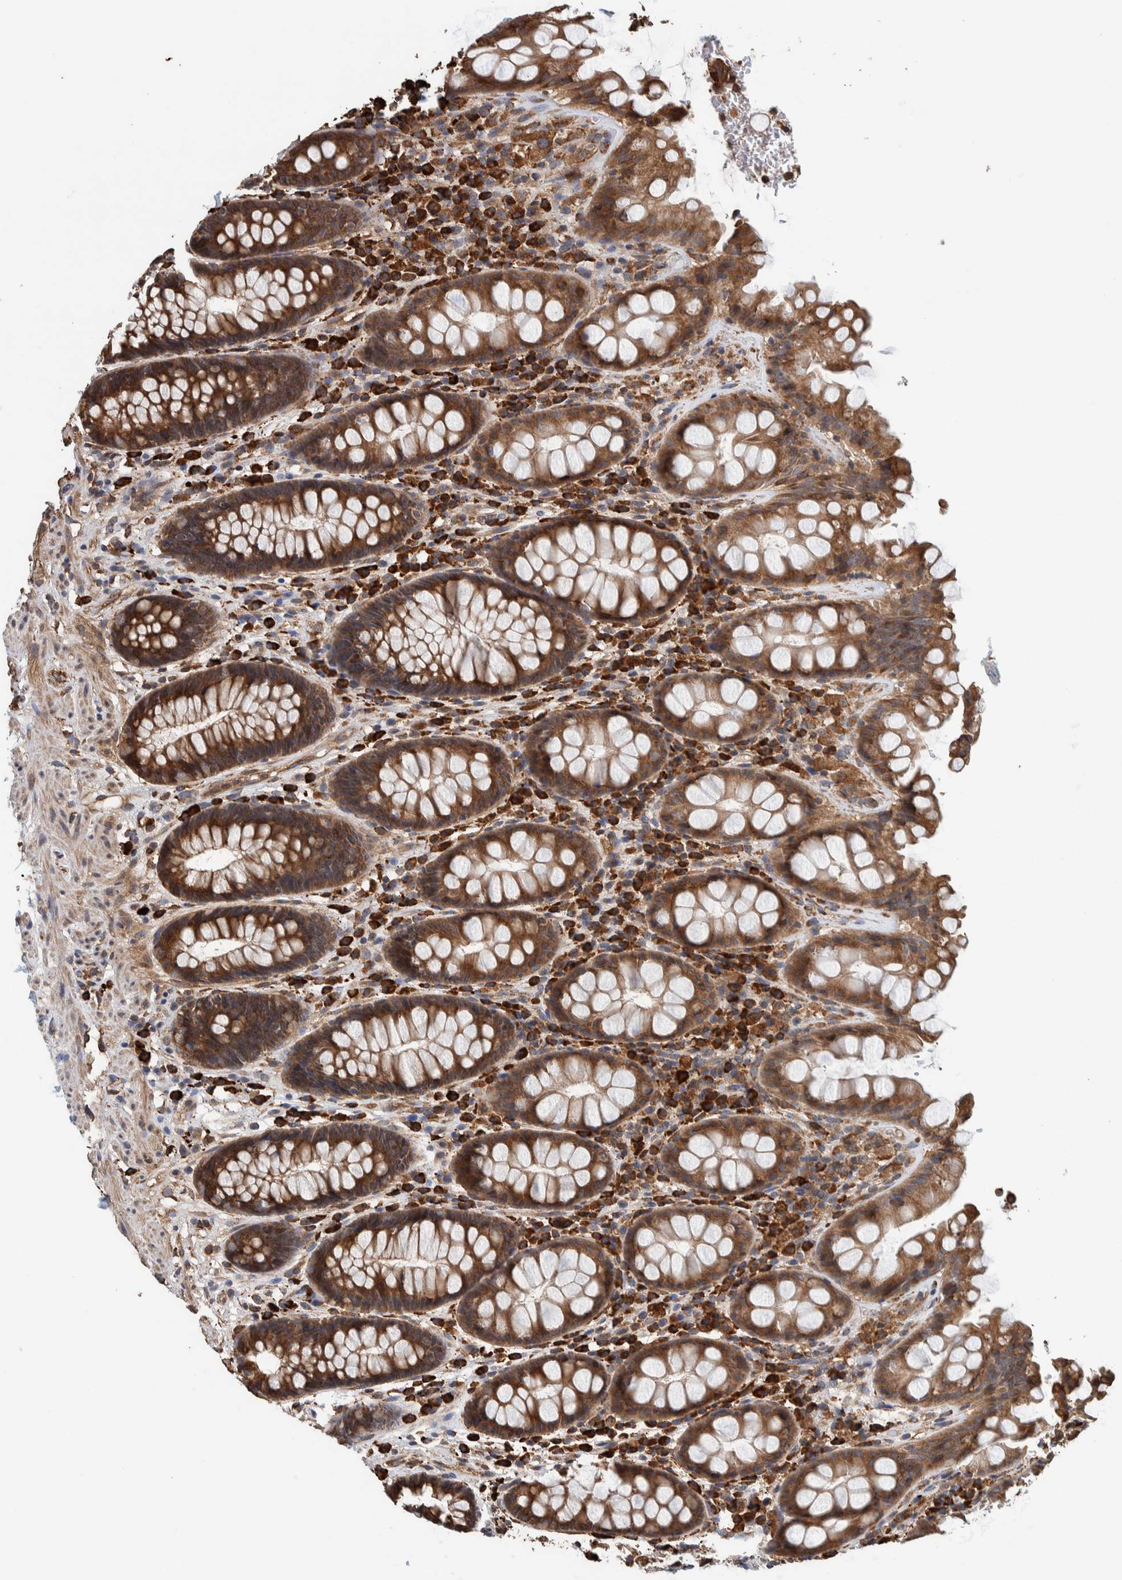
{"staining": {"intensity": "moderate", "quantity": ">75%", "location": "cytoplasmic/membranous"}, "tissue": "rectum", "cell_type": "Glandular cells", "image_type": "normal", "snomed": [{"axis": "morphology", "description": "Normal tissue, NOS"}, {"axis": "topography", "description": "Rectum"}], "caption": "Brown immunohistochemical staining in normal human rectum shows moderate cytoplasmic/membranous expression in approximately >75% of glandular cells.", "gene": "PLA2G3", "patient": {"sex": "male", "age": 64}}